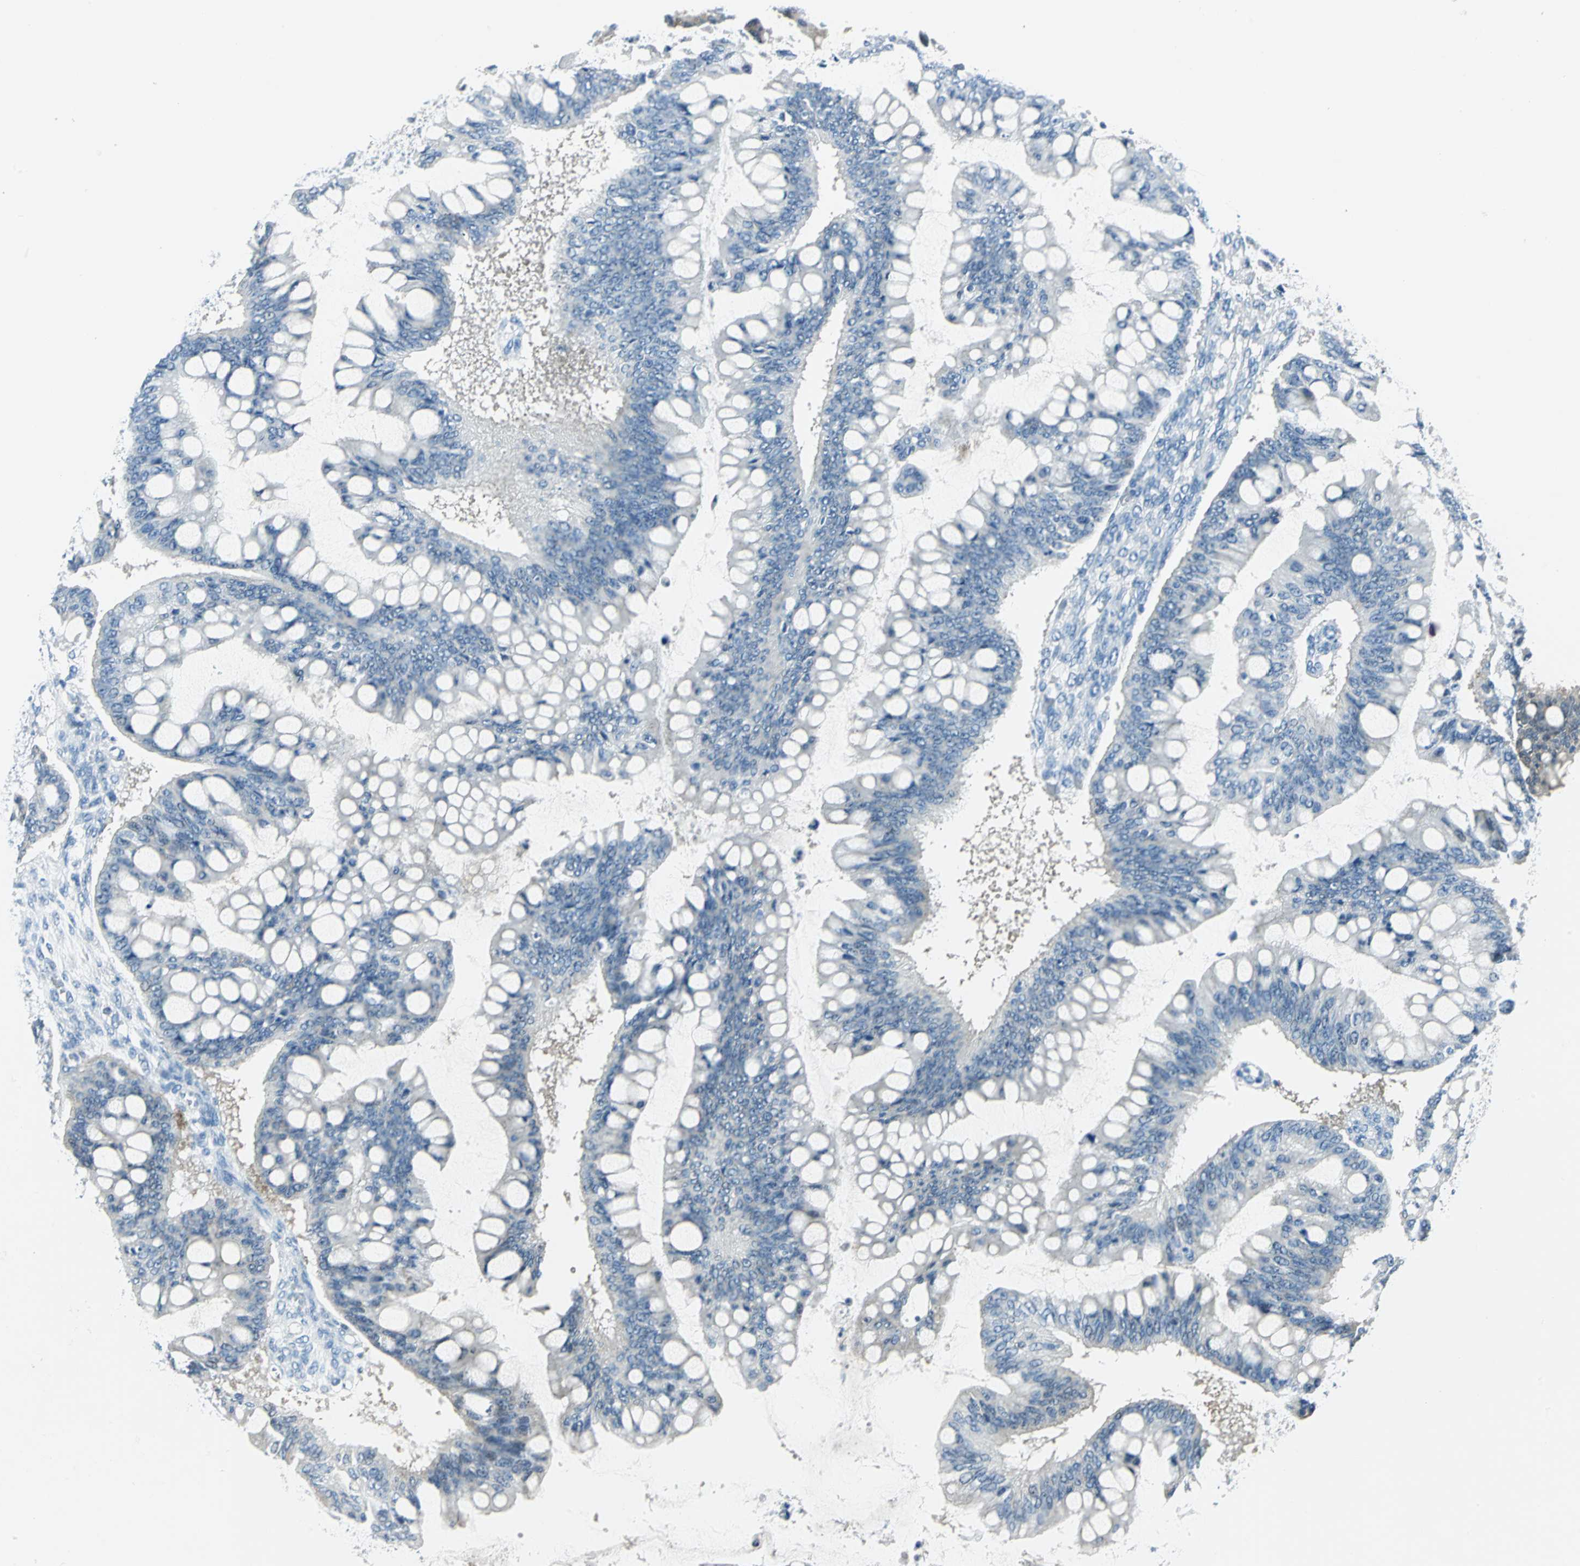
{"staining": {"intensity": "negative", "quantity": "none", "location": "none"}, "tissue": "ovarian cancer", "cell_type": "Tumor cells", "image_type": "cancer", "snomed": [{"axis": "morphology", "description": "Cystadenocarcinoma, mucinous, NOS"}, {"axis": "topography", "description": "Ovary"}], "caption": "The histopathology image displays no significant staining in tumor cells of ovarian cancer (mucinous cystadenocarcinoma).", "gene": "AKR1A1", "patient": {"sex": "female", "age": 73}}